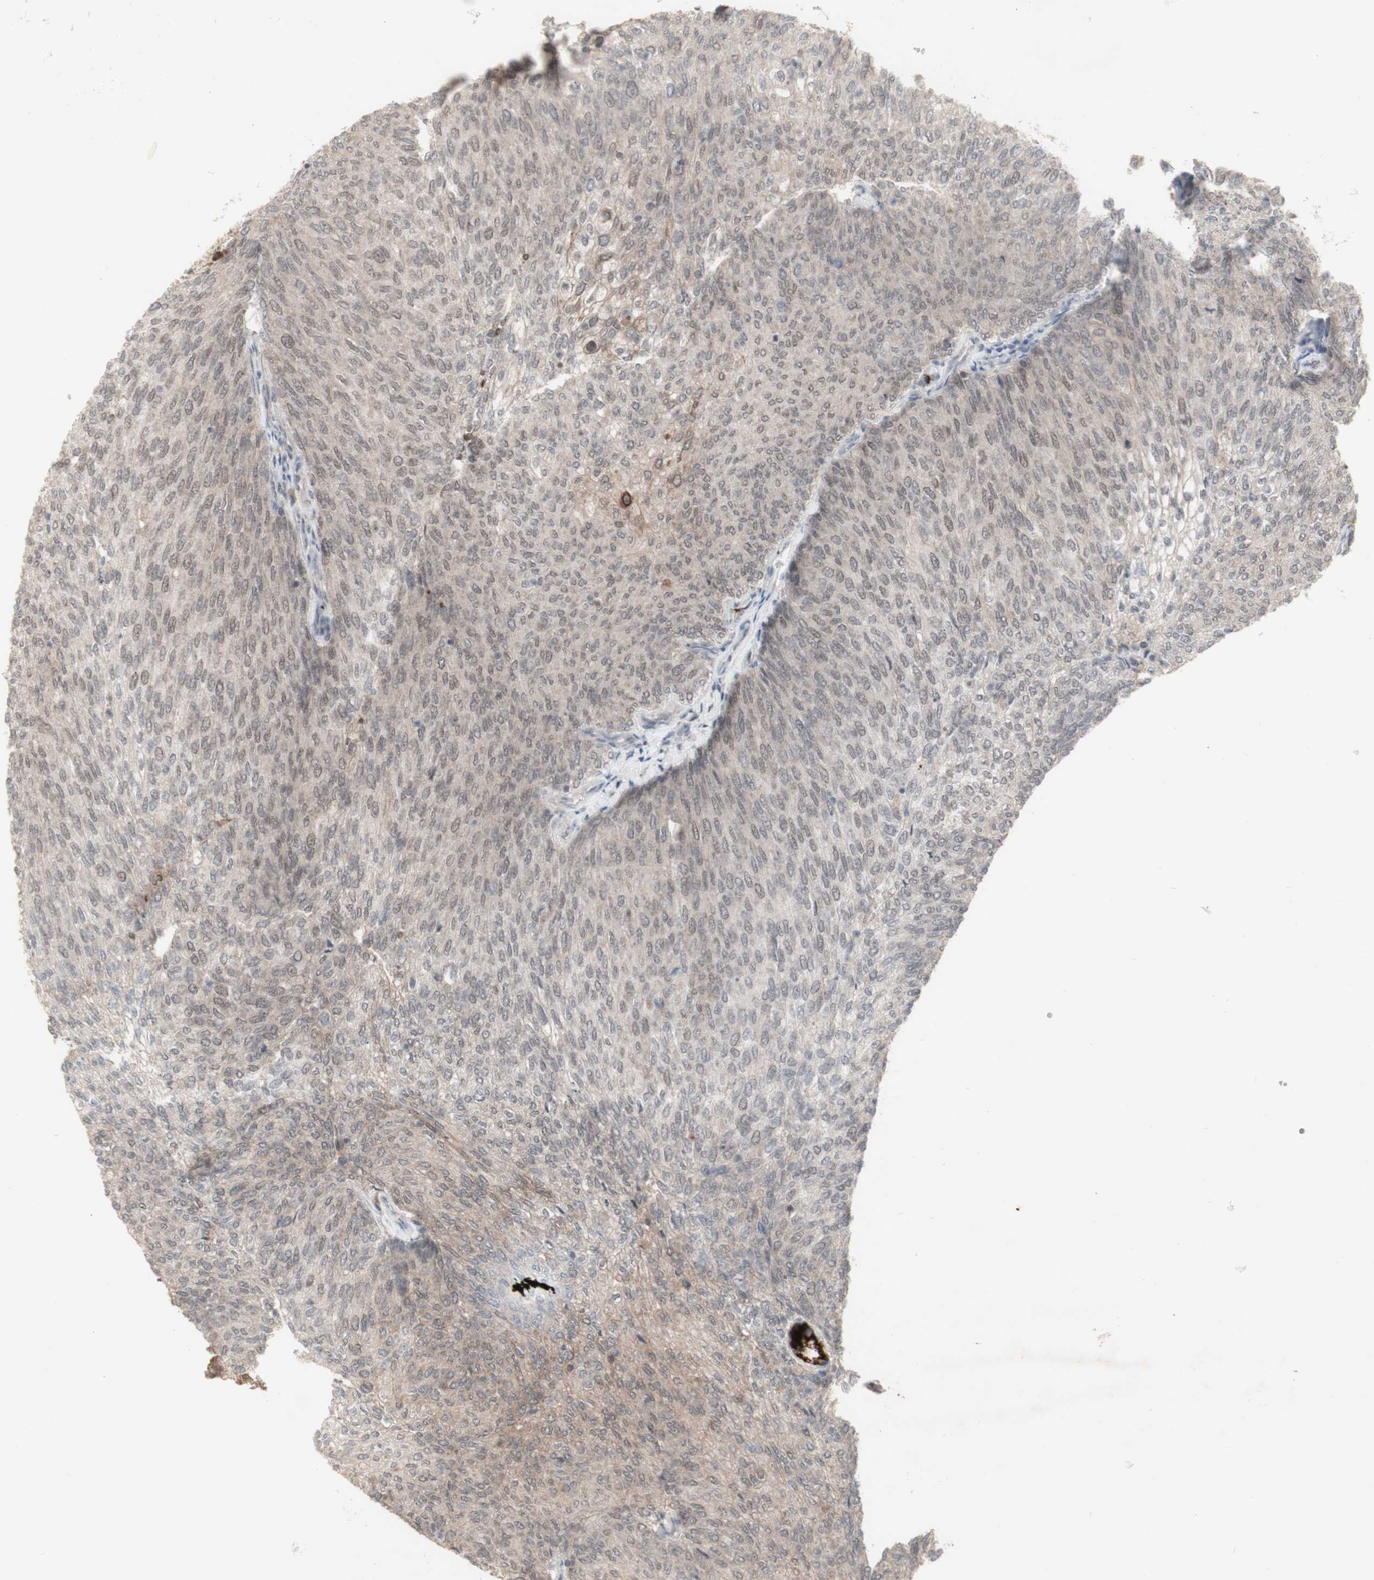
{"staining": {"intensity": "weak", "quantity": ">75%", "location": "cytoplasmic/membranous,nuclear"}, "tissue": "urothelial cancer", "cell_type": "Tumor cells", "image_type": "cancer", "snomed": [{"axis": "morphology", "description": "Urothelial carcinoma, Low grade"}, {"axis": "topography", "description": "Urinary bladder"}], "caption": "Tumor cells show weak cytoplasmic/membranous and nuclear positivity in about >75% of cells in urothelial carcinoma (low-grade).", "gene": "ALOX12", "patient": {"sex": "female", "age": 79}}